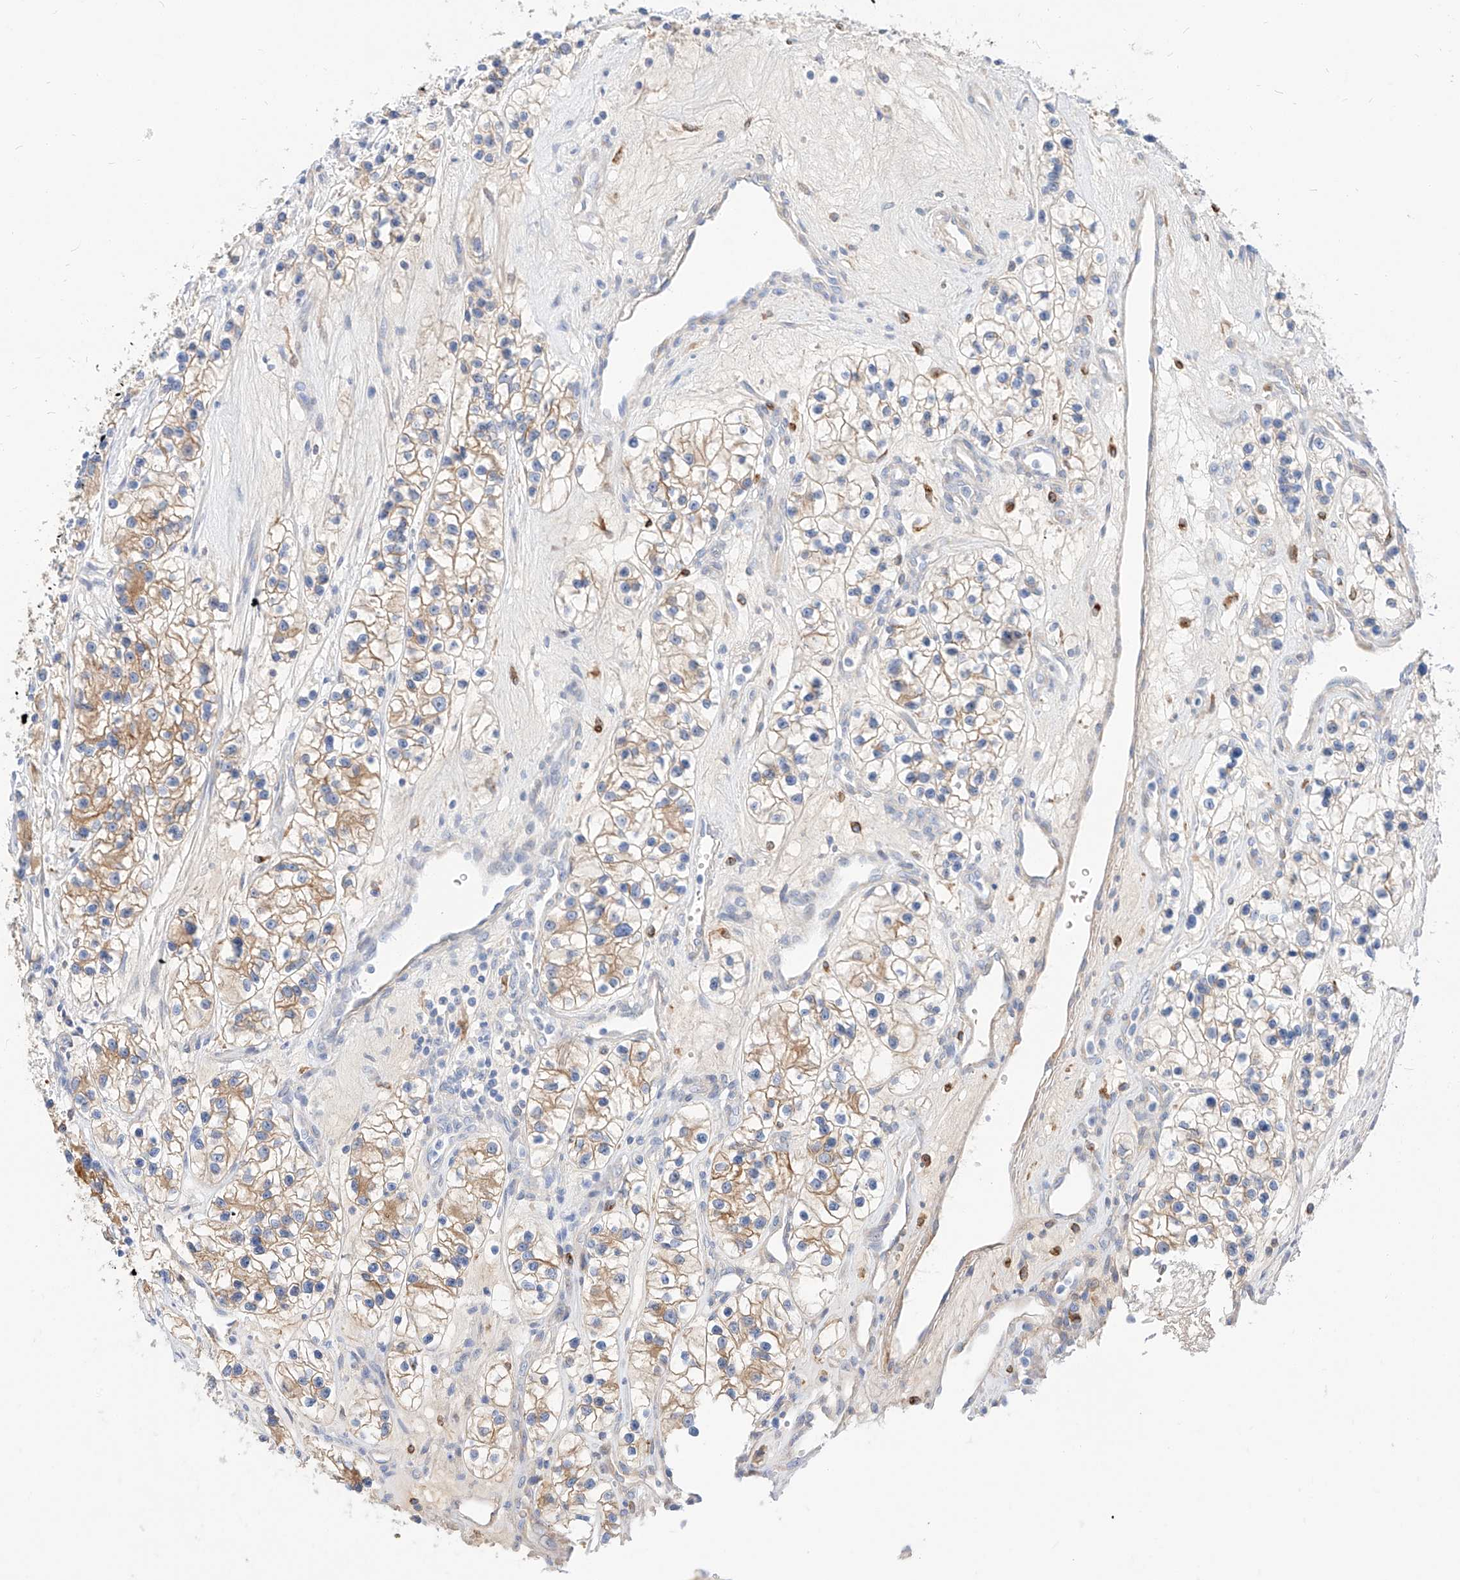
{"staining": {"intensity": "moderate", "quantity": "<25%", "location": "cytoplasmic/membranous"}, "tissue": "renal cancer", "cell_type": "Tumor cells", "image_type": "cancer", "snomed": [{"axis": "morphology", "description": "Adenocarcinoma, NOS"}, {"axis": "topography", "description": "Kidney"}], "caption": "Immunohistochemistry (DAB (3,3'-diaminobenzidine)) staining of human renal adenocarcinoma shows moderate cytoplasmic/membranous protein positivity in approximately <25% of tumor cells. (DAB IHC, brown staining for protein, blue staining for nuclei).", "gene": "MAP7", "patient": {"sex": "female", "age": 57}}